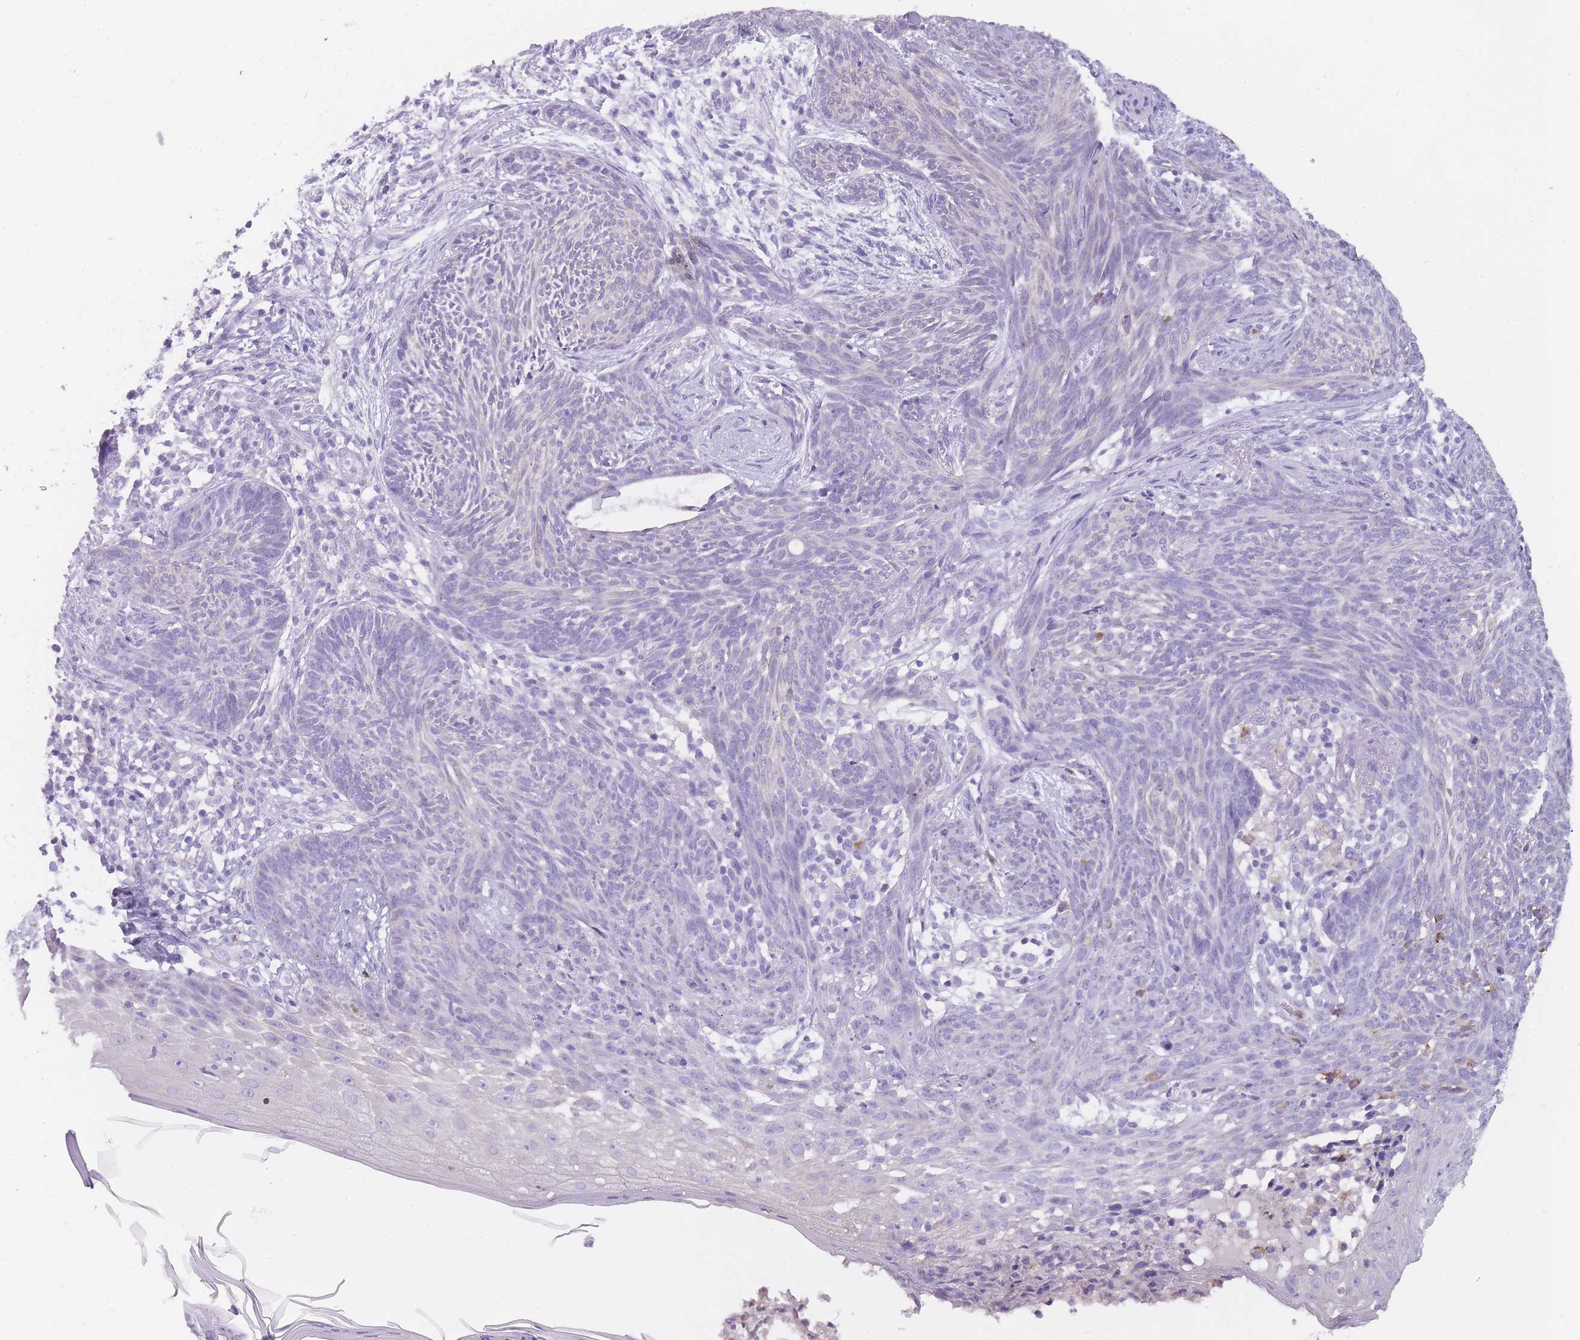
{"staining": {"intensity": "negative", "quantity": "none", "location": "none"}, "tissue": "skin cancer", "cell_type": "Tumor cells", "image_type": "cancer", "snomed": [{"axis": "morphology", "description": "Basal cell carcinoma"}, {"axis": "topography", "description": "Skin"}], "caption": "Tumor cells are negative for protein expression in human skin basal cell carcinoma.", "gene": "CR1L", "patient": {"sex": "male", "age": 73}}